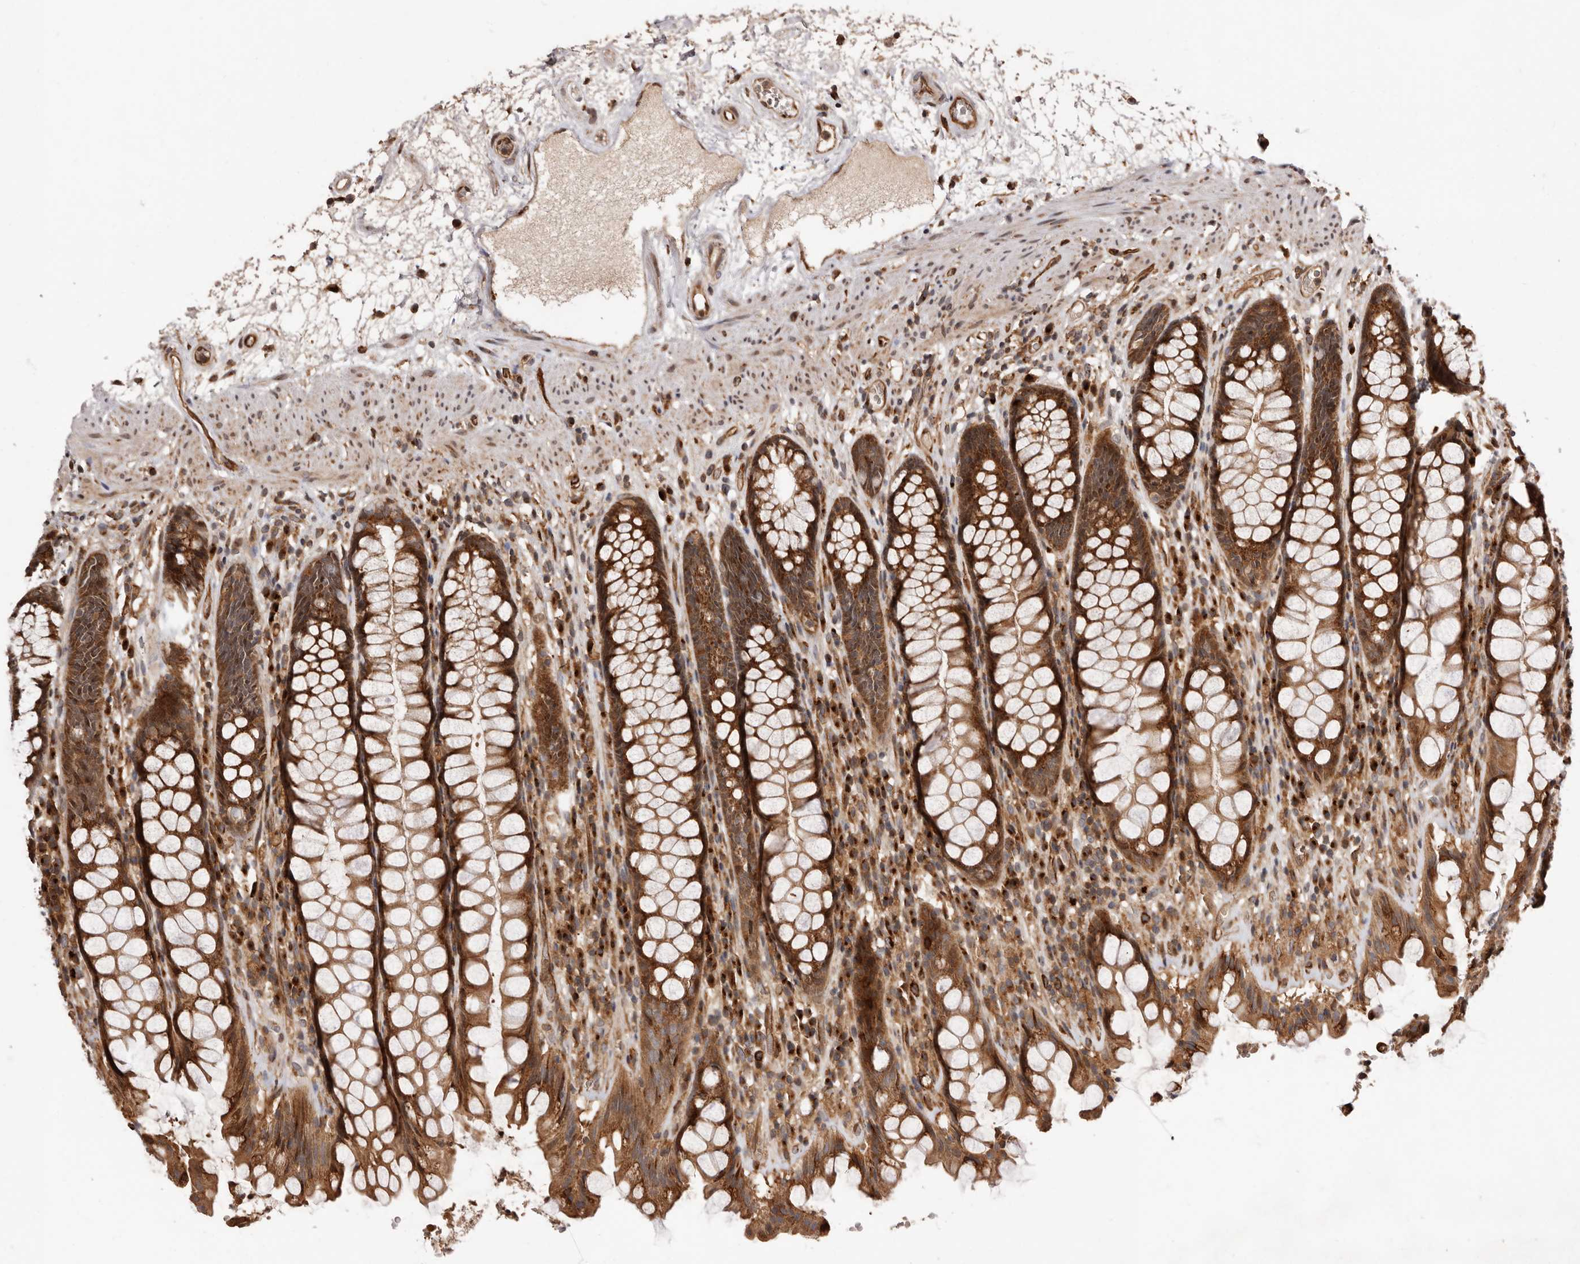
{"staining": {"intensity": "strong", "quantity": ">75%", "location": "cytoplasmic/membranous"}, "tissue": "rectum", "cell_type": "Glandular cells", "image_type": "normal", "snomed": [{"axis": "morphology", "description": "Normal tissue, NOS"}, {"axis": "topography", "description": "Rectum"}], "caption": "An IHC photomicrograph of normal tissue is shown. Protein staining in brown labels strong cytoplasmic/membranous positivity in rectum within glandular cells.", "gene": "GPR27", "patient": {"sex": "male", "age": 64}}